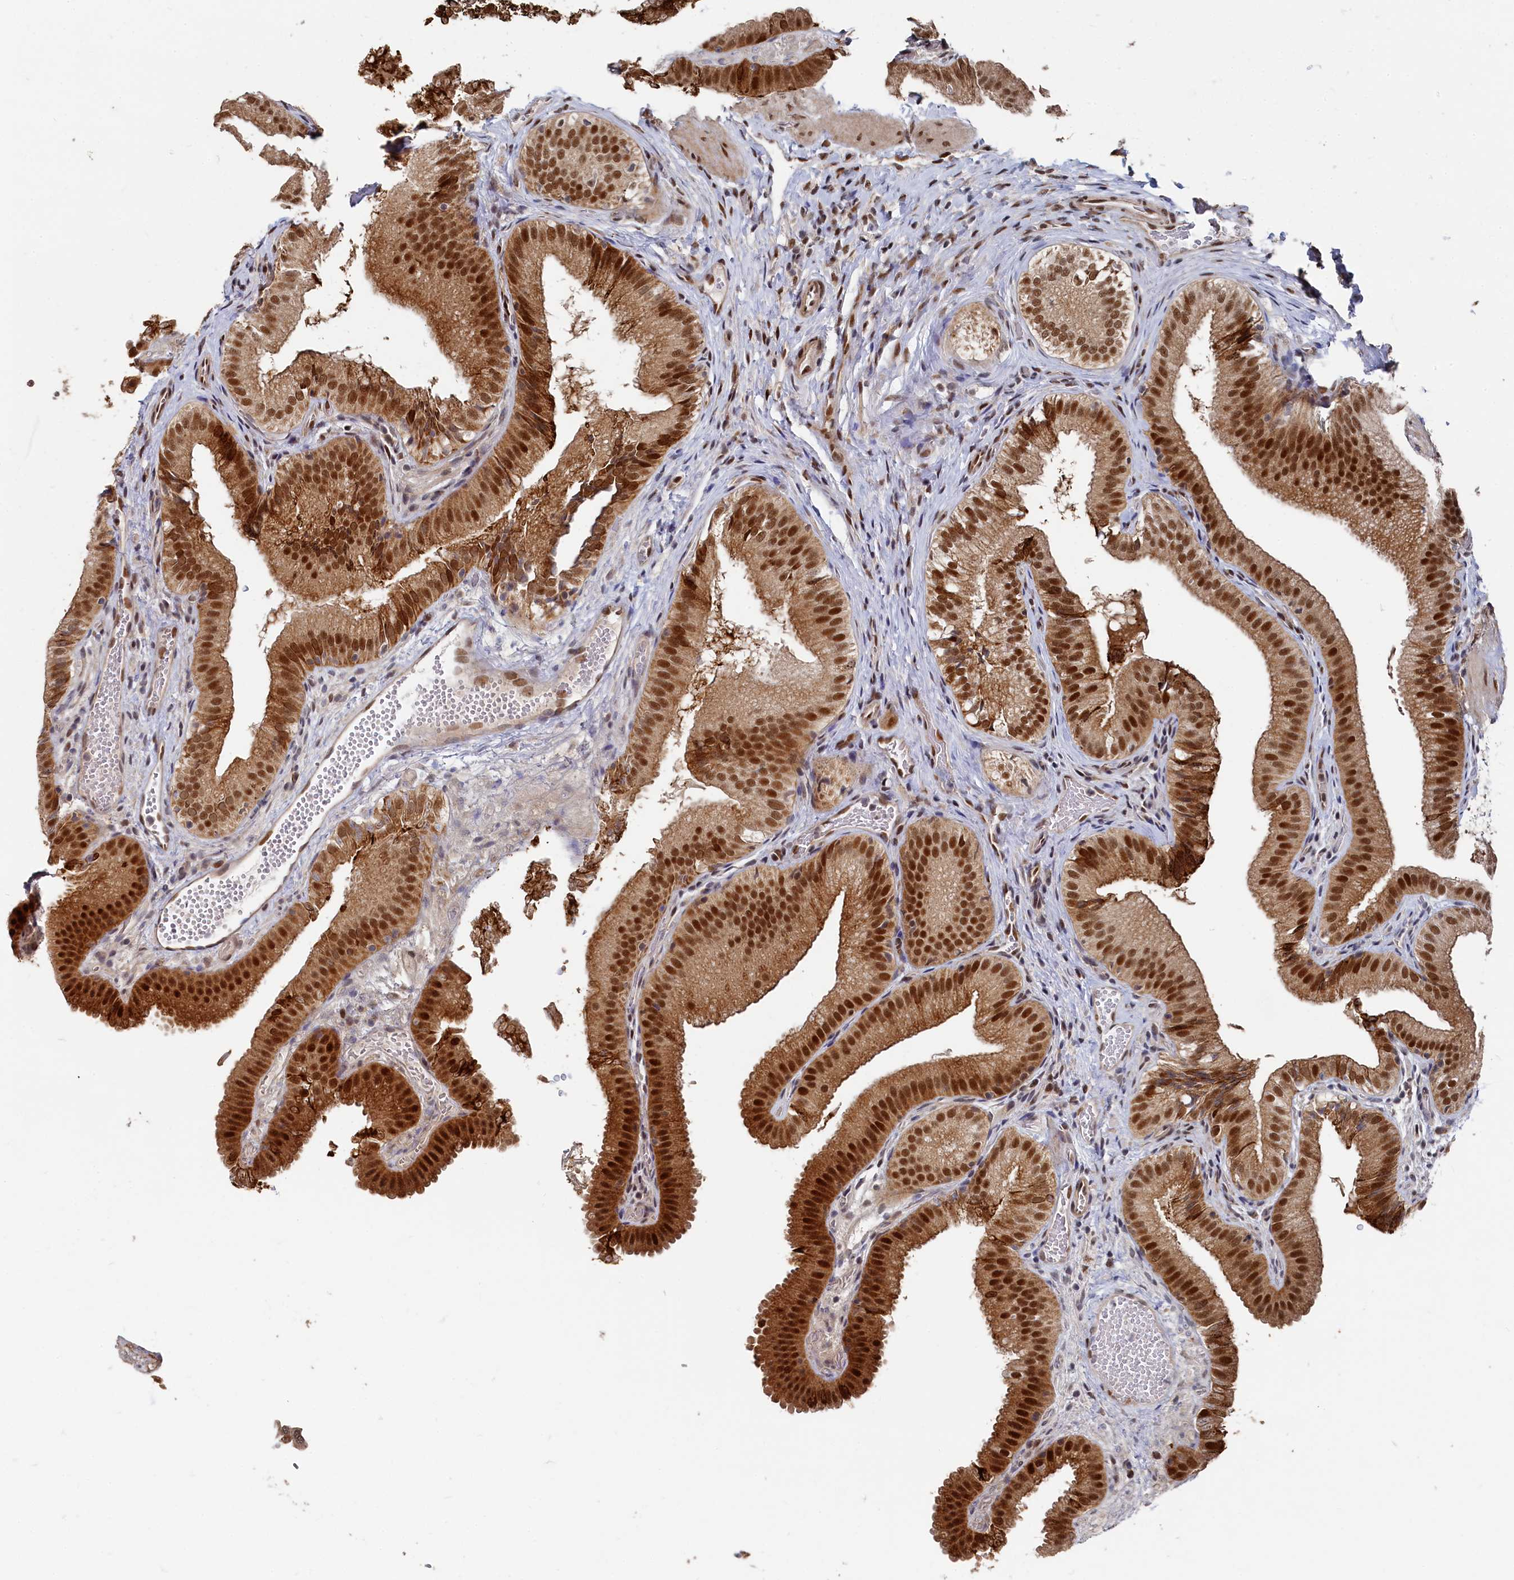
{"staining": {"intensity": "strong", "quantity": ">75%", "location": "cytoplasmic/membranous,nuclear"}, "tissue": "gallbladder", "cell_type": "Glandular cells", "image_type": "normal", "snomed": [{"axis": "morphology", "description": "Normal tissue, NOS"}, {"axis": "topography", "description": "Gallbladder"}], "caption": "Human gallbladder stained with a brown dye reveals strong cytoplasmic/membranous,nuclear positive positivity in approximately >75% of glandular cells.", "gene": "BUB3", "patient": {"sex": "female", "age": 30}}